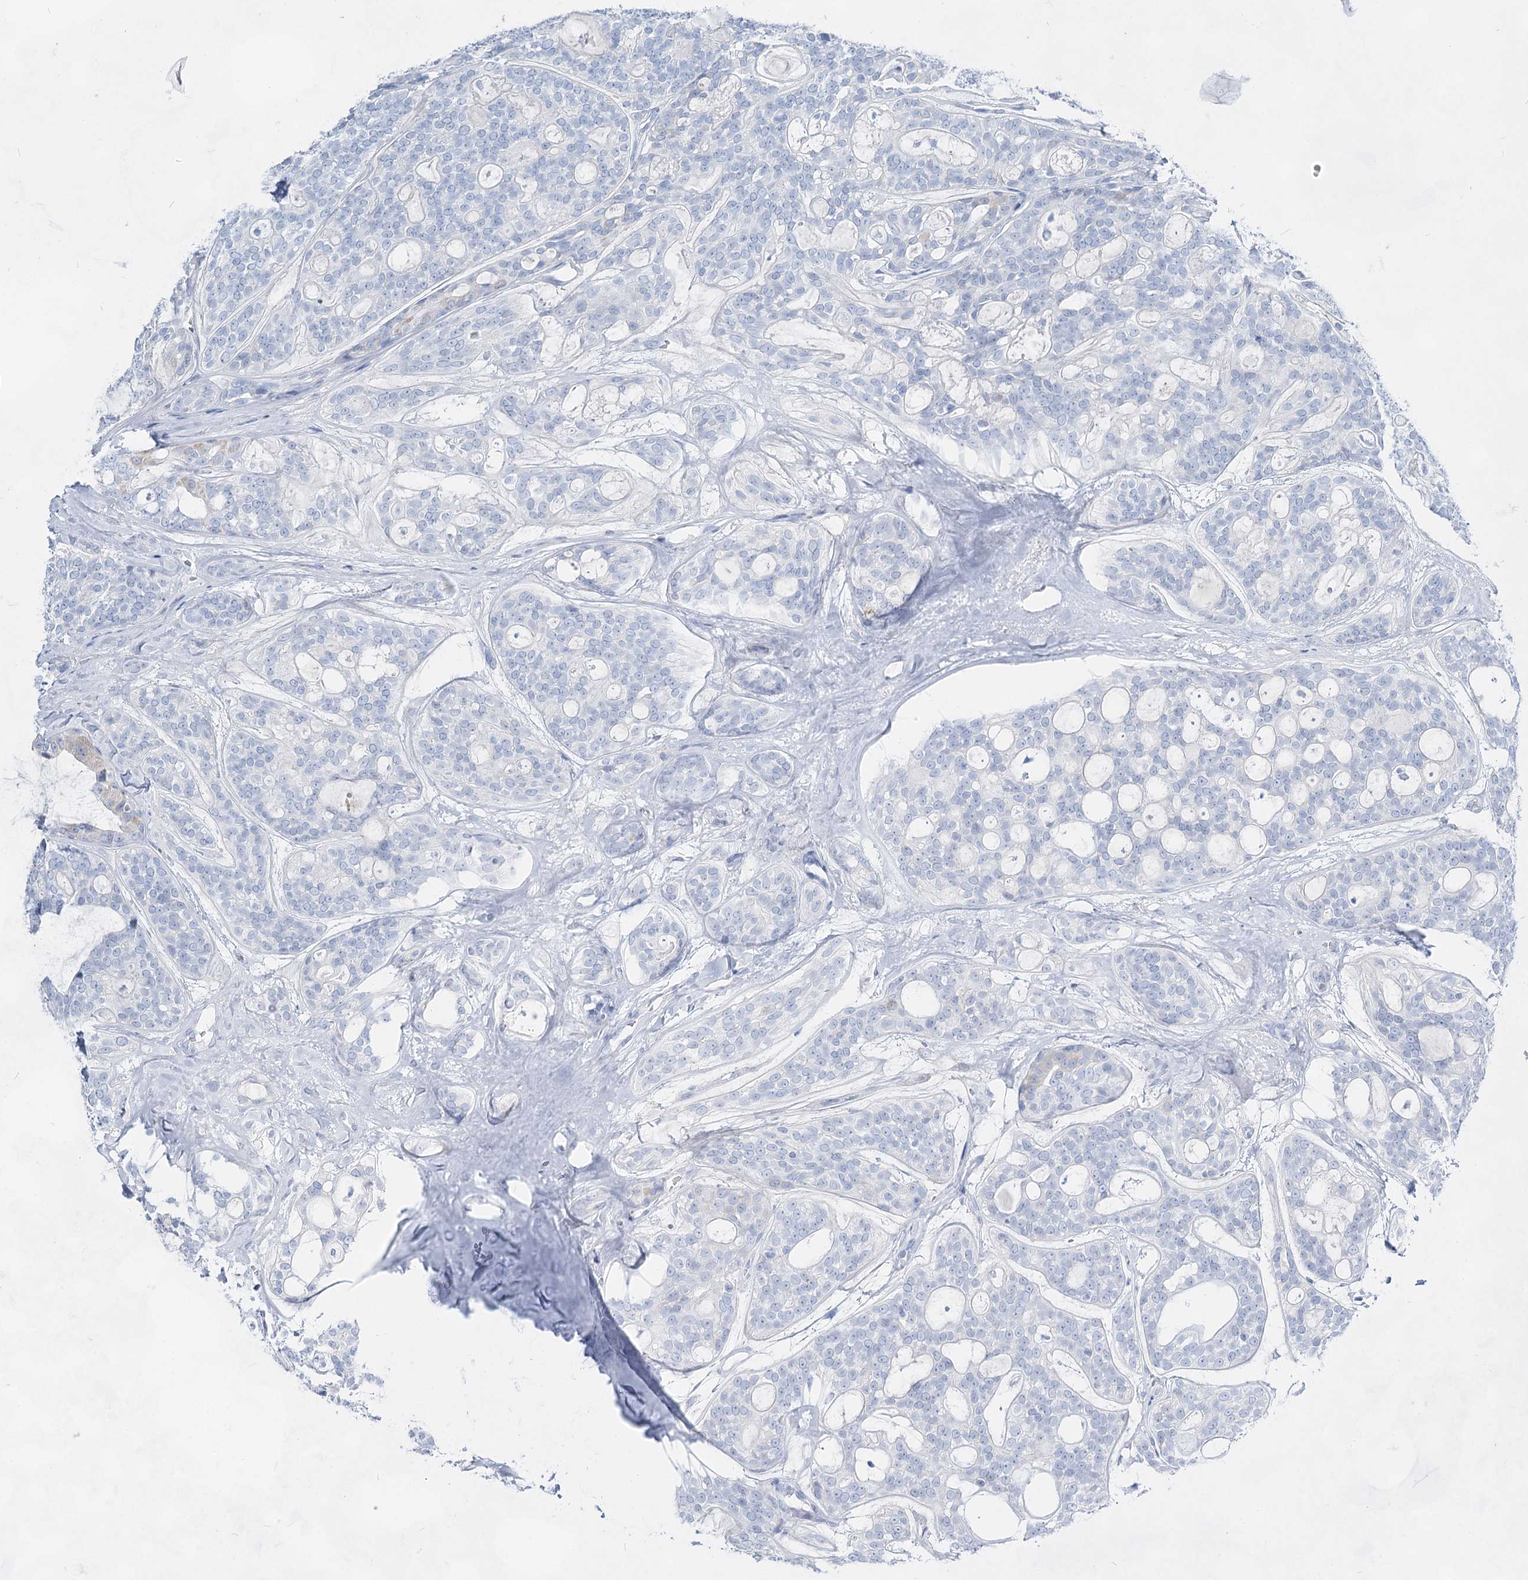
{"staining": {"intensity": "negative", "quantity": "none", "location": "none"}, "tissue": "head and neck cancer", "cell_type": "Tumor cells", "image_type": "cancer", "snomed": [{"axis": "morphology", "description": "Adenocarcinoma, NOS"}, {"axis": "topography", "description": "Head-Neck"}], "caption": "Head and neck cancer (adenocarcinoma) was stained to show a protein in brown. There is no significant expression in tumor cells.", "gene": "ACRV1", "patient": {"sex": "male", "age": 66}}